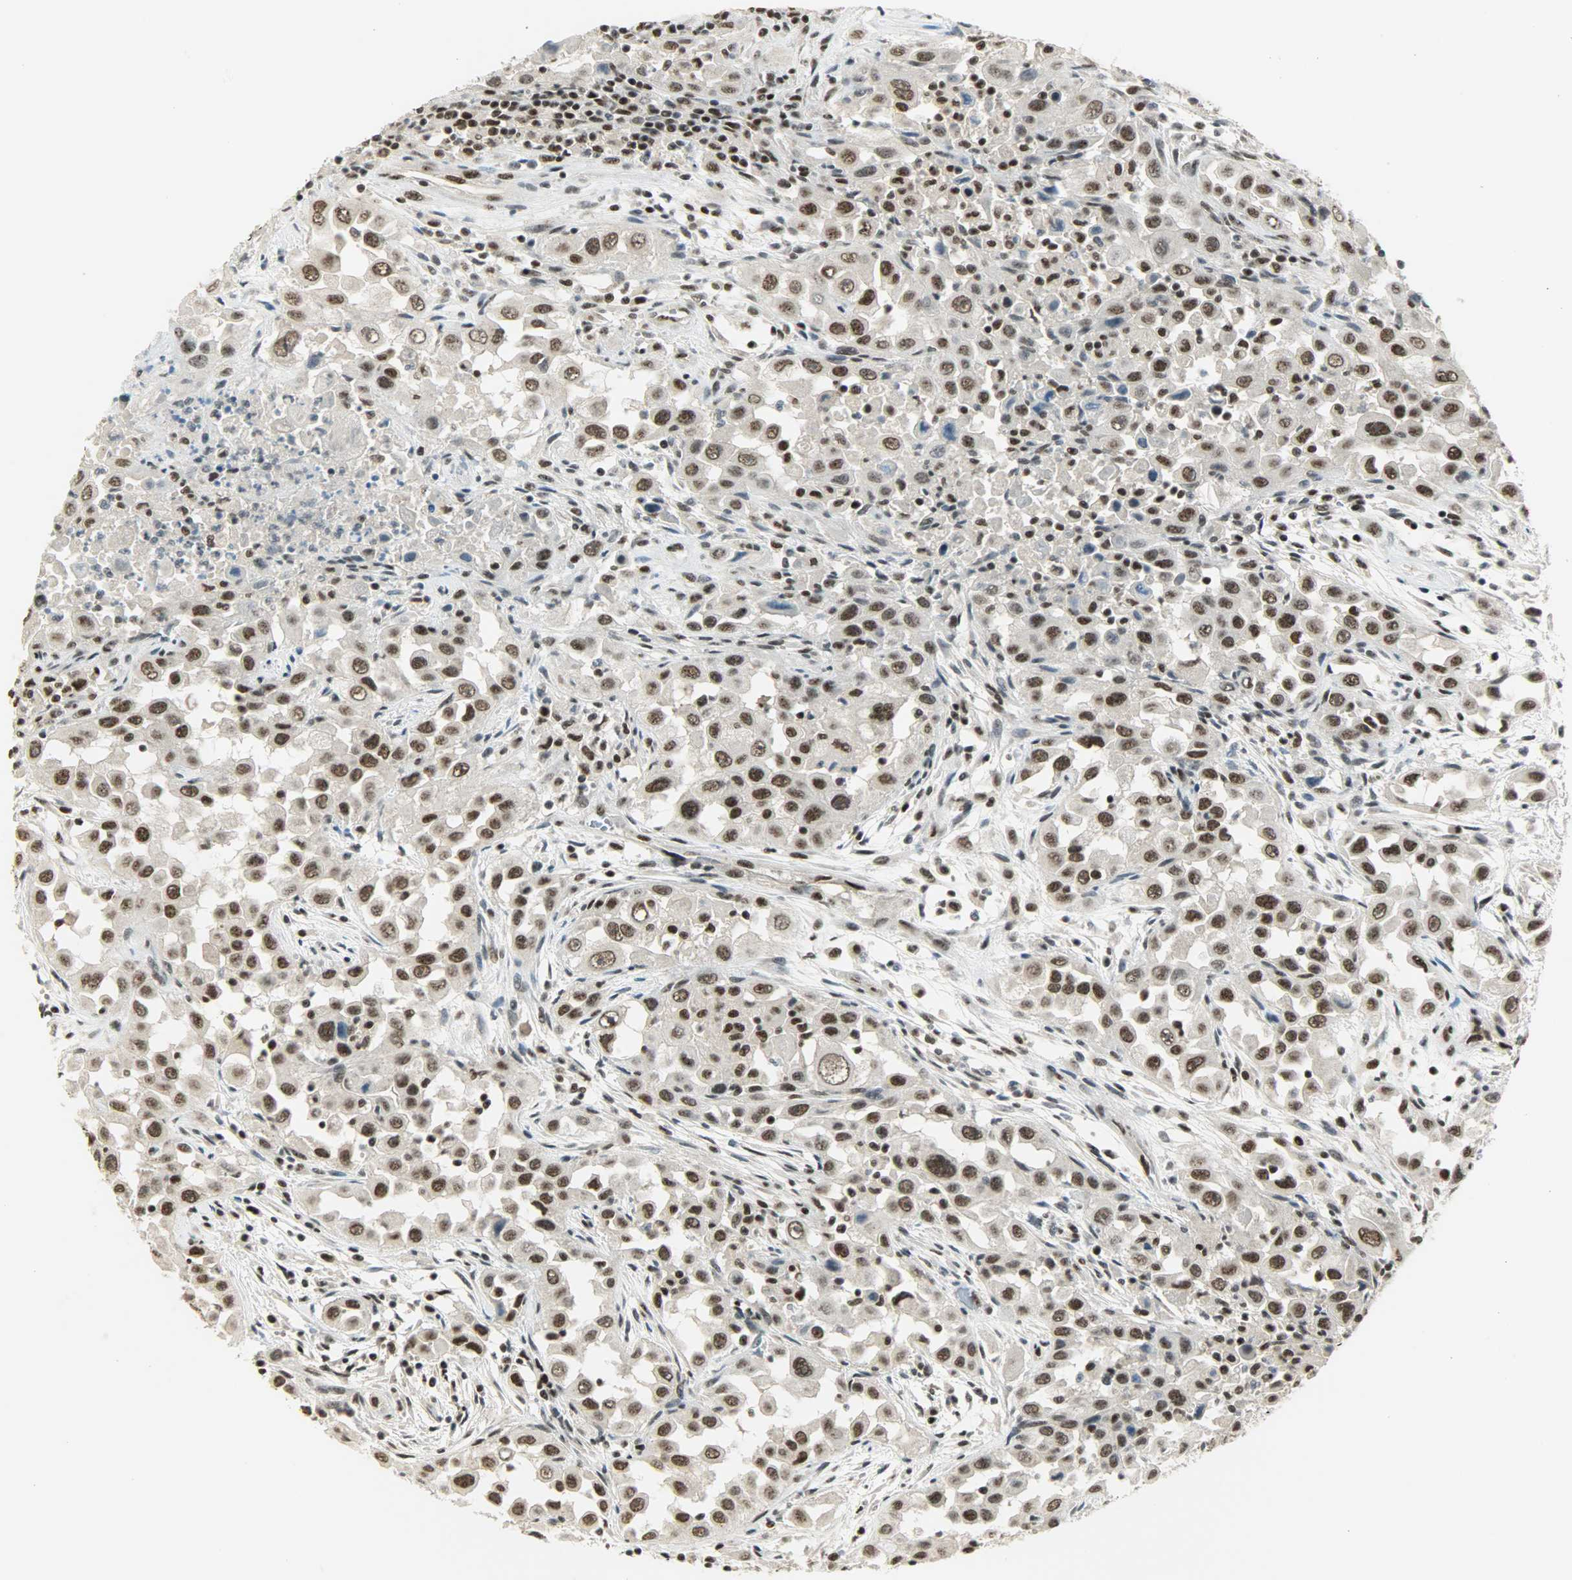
{"staining": {"intensity": "strong", "quantity": ">75%", "location": "nuclear"}, "tissue": "head and neck cancer", "cell_type": "Tumor cells", "image_type": "cancer", "snomed": [{"axis": "morphology", "description": "Carcinoma, NOS"}, {"axis": "topography", "description": "Head-Neck"}], "caption": "Immunohistochemistry of human head and neck cancer (carcinoma) demonstrates high levels of strong nuclear expression in about >75% of tumor cells. The staining is performed using DAB brown chromogen to label protein expression. The nuclei are counter-stained blue using hematoxylin.", "gene": "SUGP1", "patient": {"sex": "male", "age": 87}}